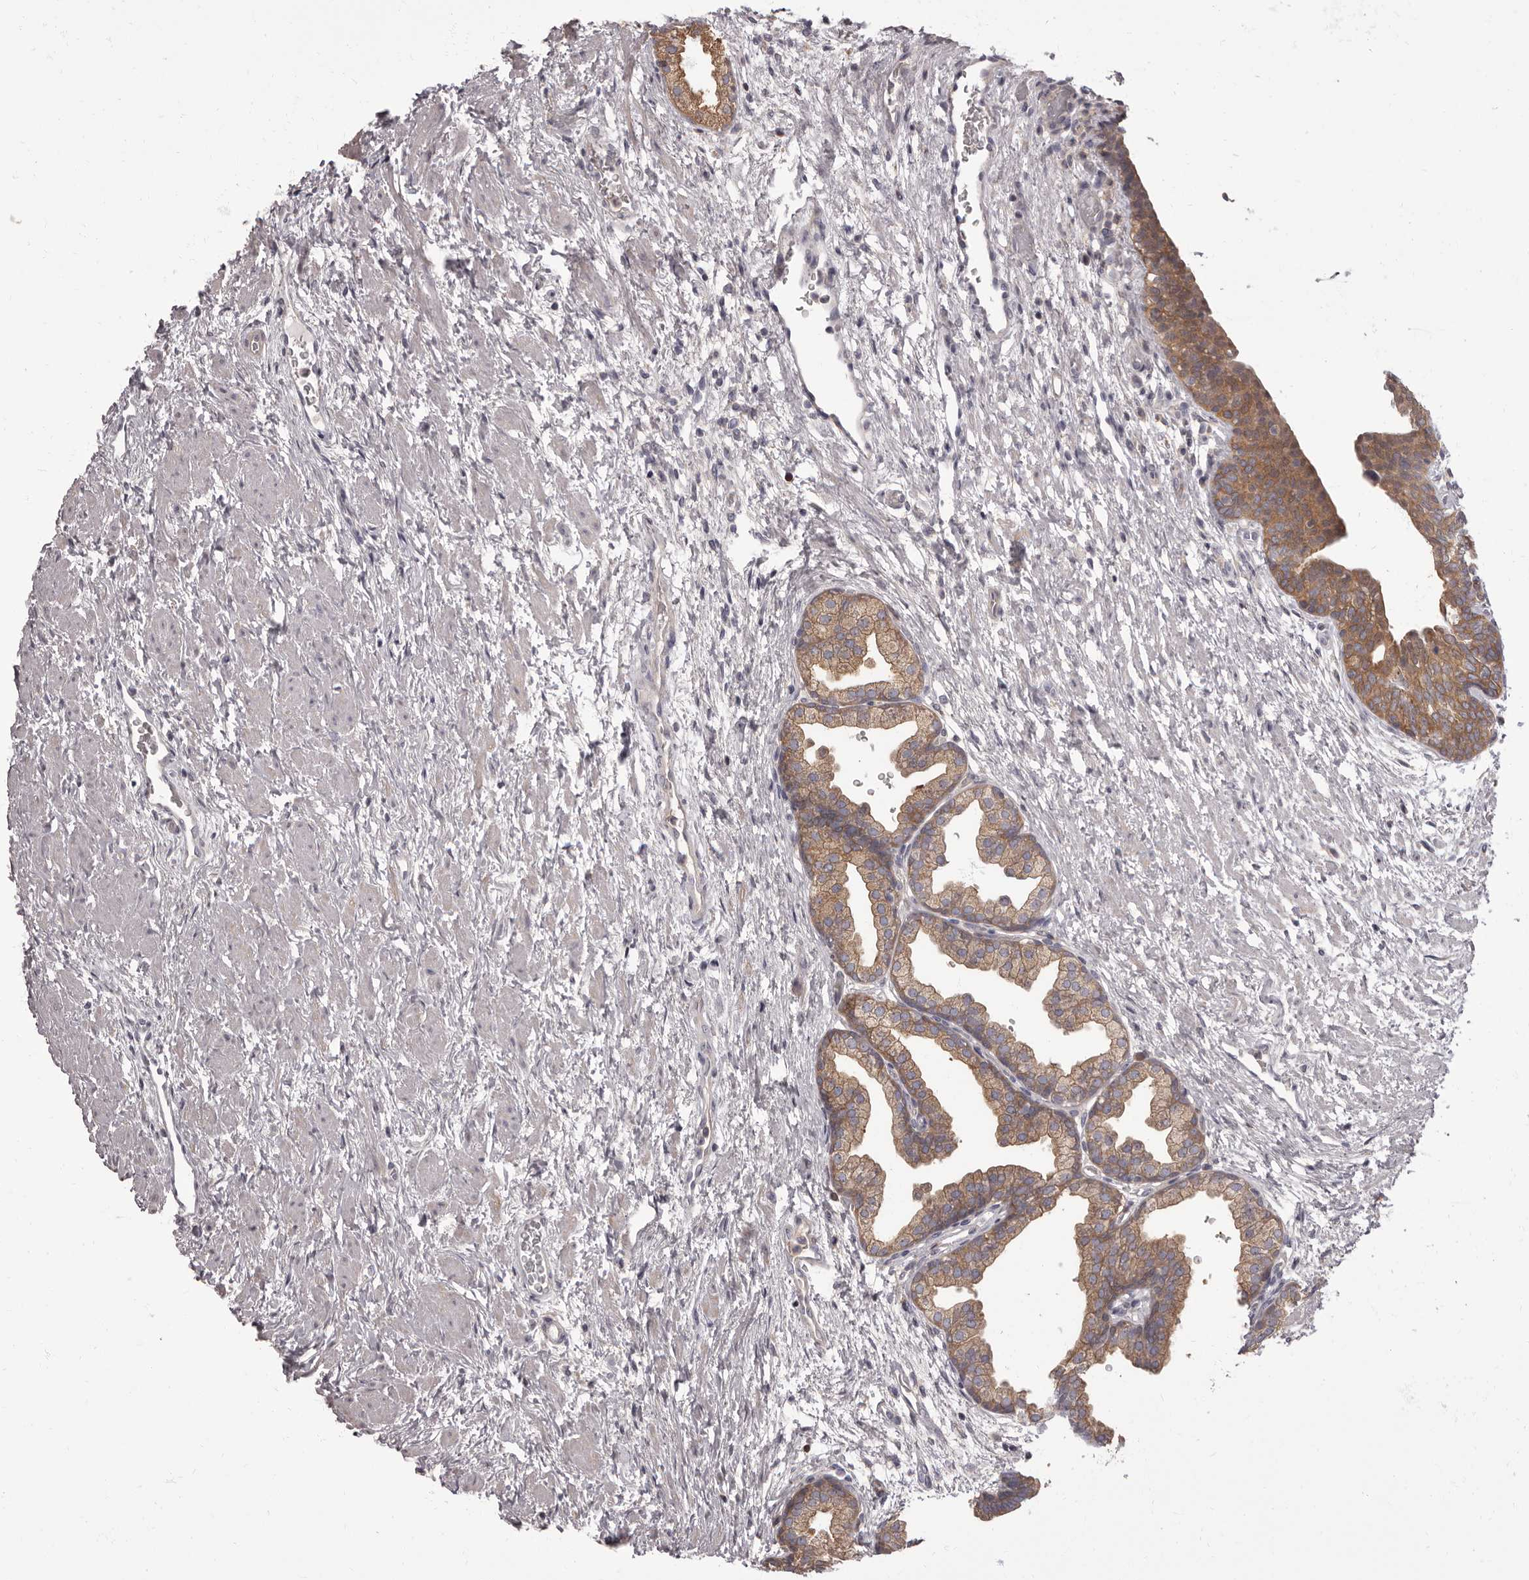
{"staining": {"intensity": "moderate", "quantity": ">75%", "location": "cytoplasmic/membranous"}, "tissue": "prostate", "cell_type": "Glandular cells", "image_type": "normal", "snomed": [{"axis": "morphology", "description": "Normal tissue, NOS"}, {"axis": "topography", "description": "Prostate"}], "caption": "IHC of unremarkable human prostate exhibits medium levels of moderate cytoplasmic/membranous staining in about >75% of glandular cells.", "gene": "APEH", "patient": {"sex": "male", "age": 48}}